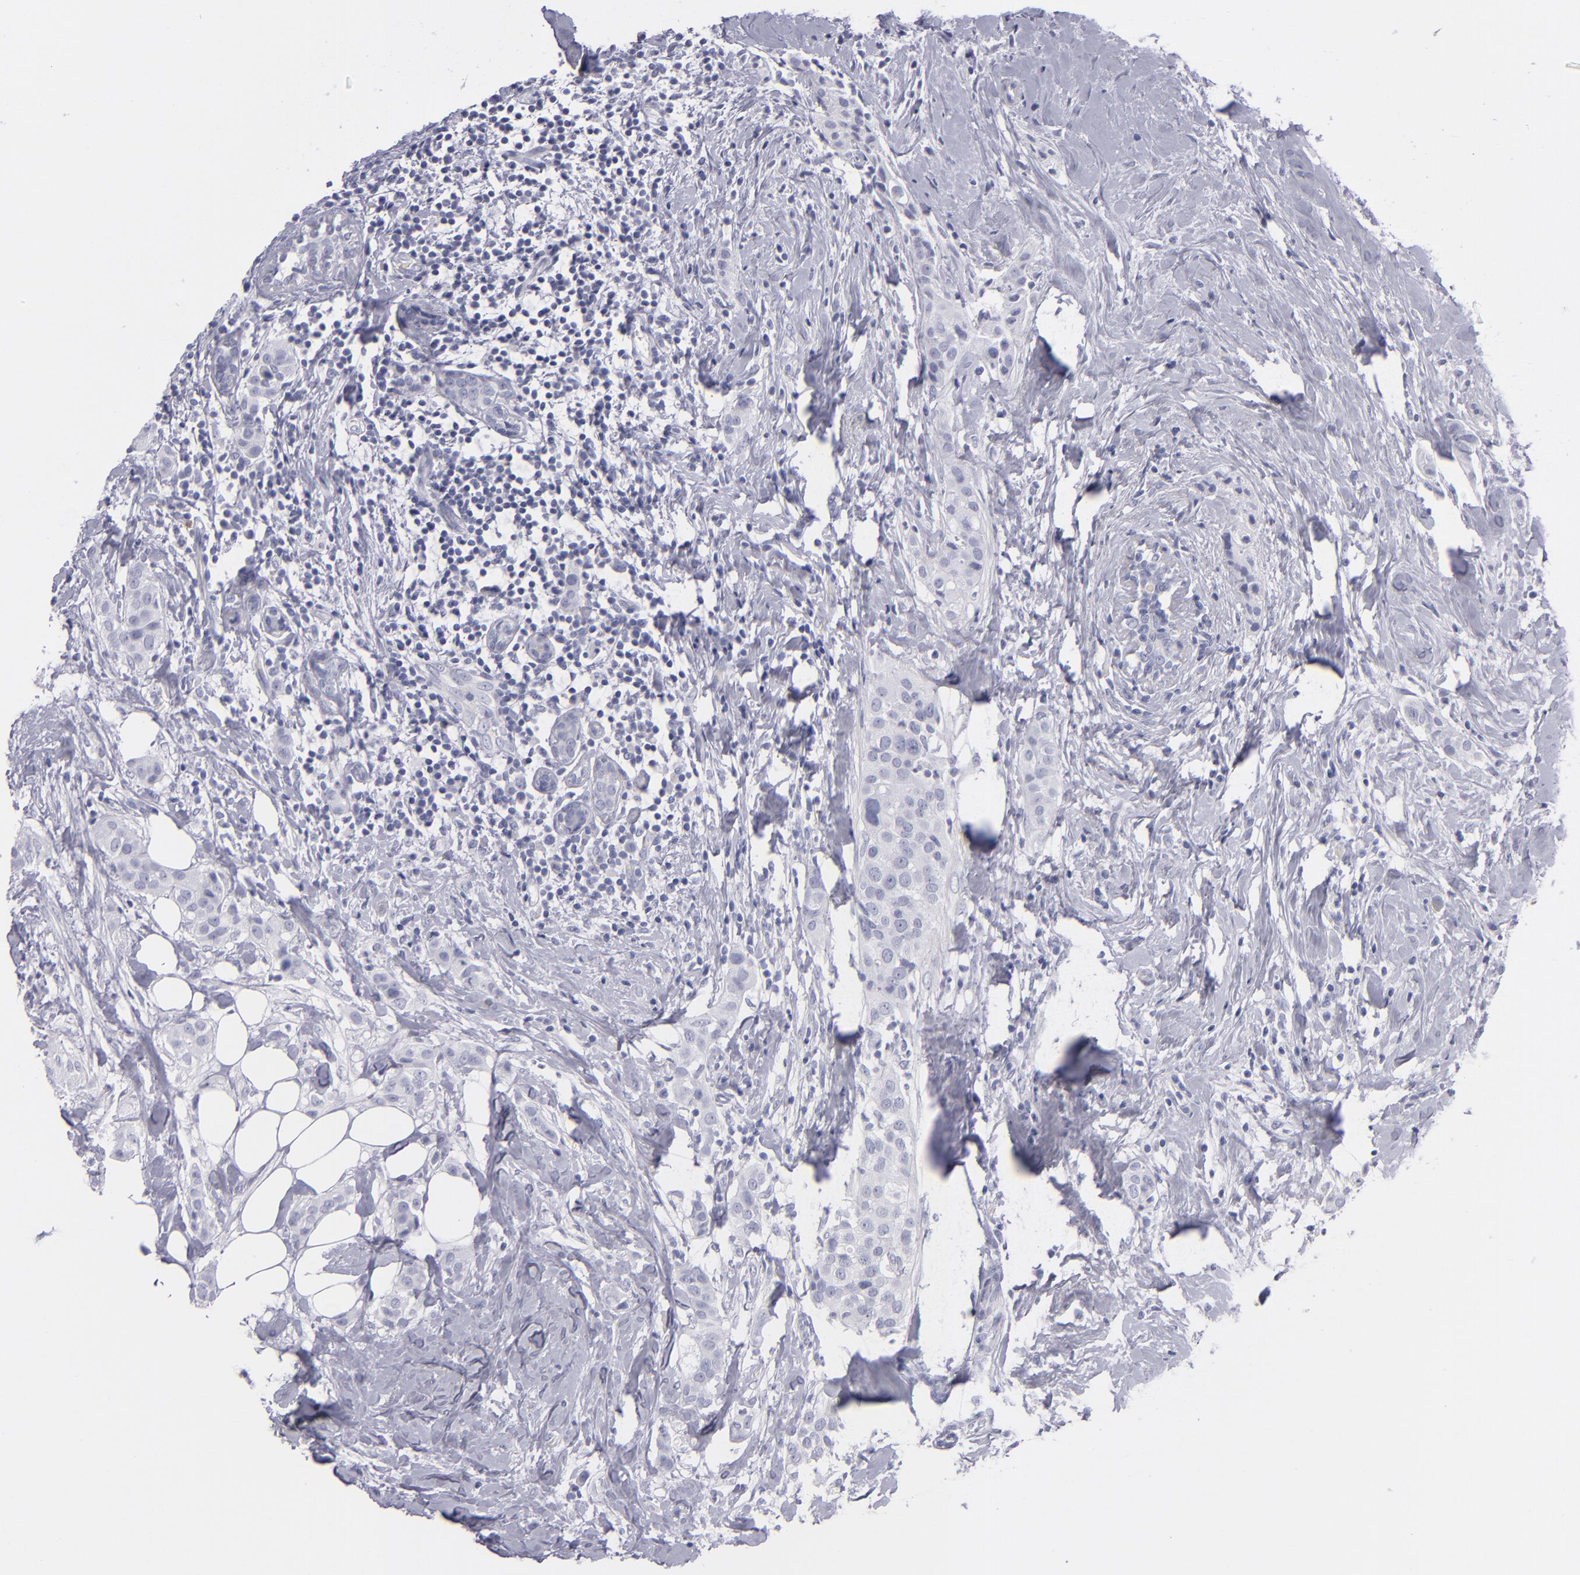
{"staining": {"intensity": "negative", "quantity": "none", "location": "none"}, "tissue": "breast cancer", "cell_type": "Tumor cells", "image_type": "cancer", "snomed": [{"axis": "morphology", "description": "Duct carcinoma"}, {"axis": "topography", "description": "Breast"}], "caption": "A photomicrograph of breast cancer (intraductal carcinoma) stained for a protein reveals no brown staining in tumor cells.", "gene": "ITGB4", "patient": {"sex": "female", "age": 45}}